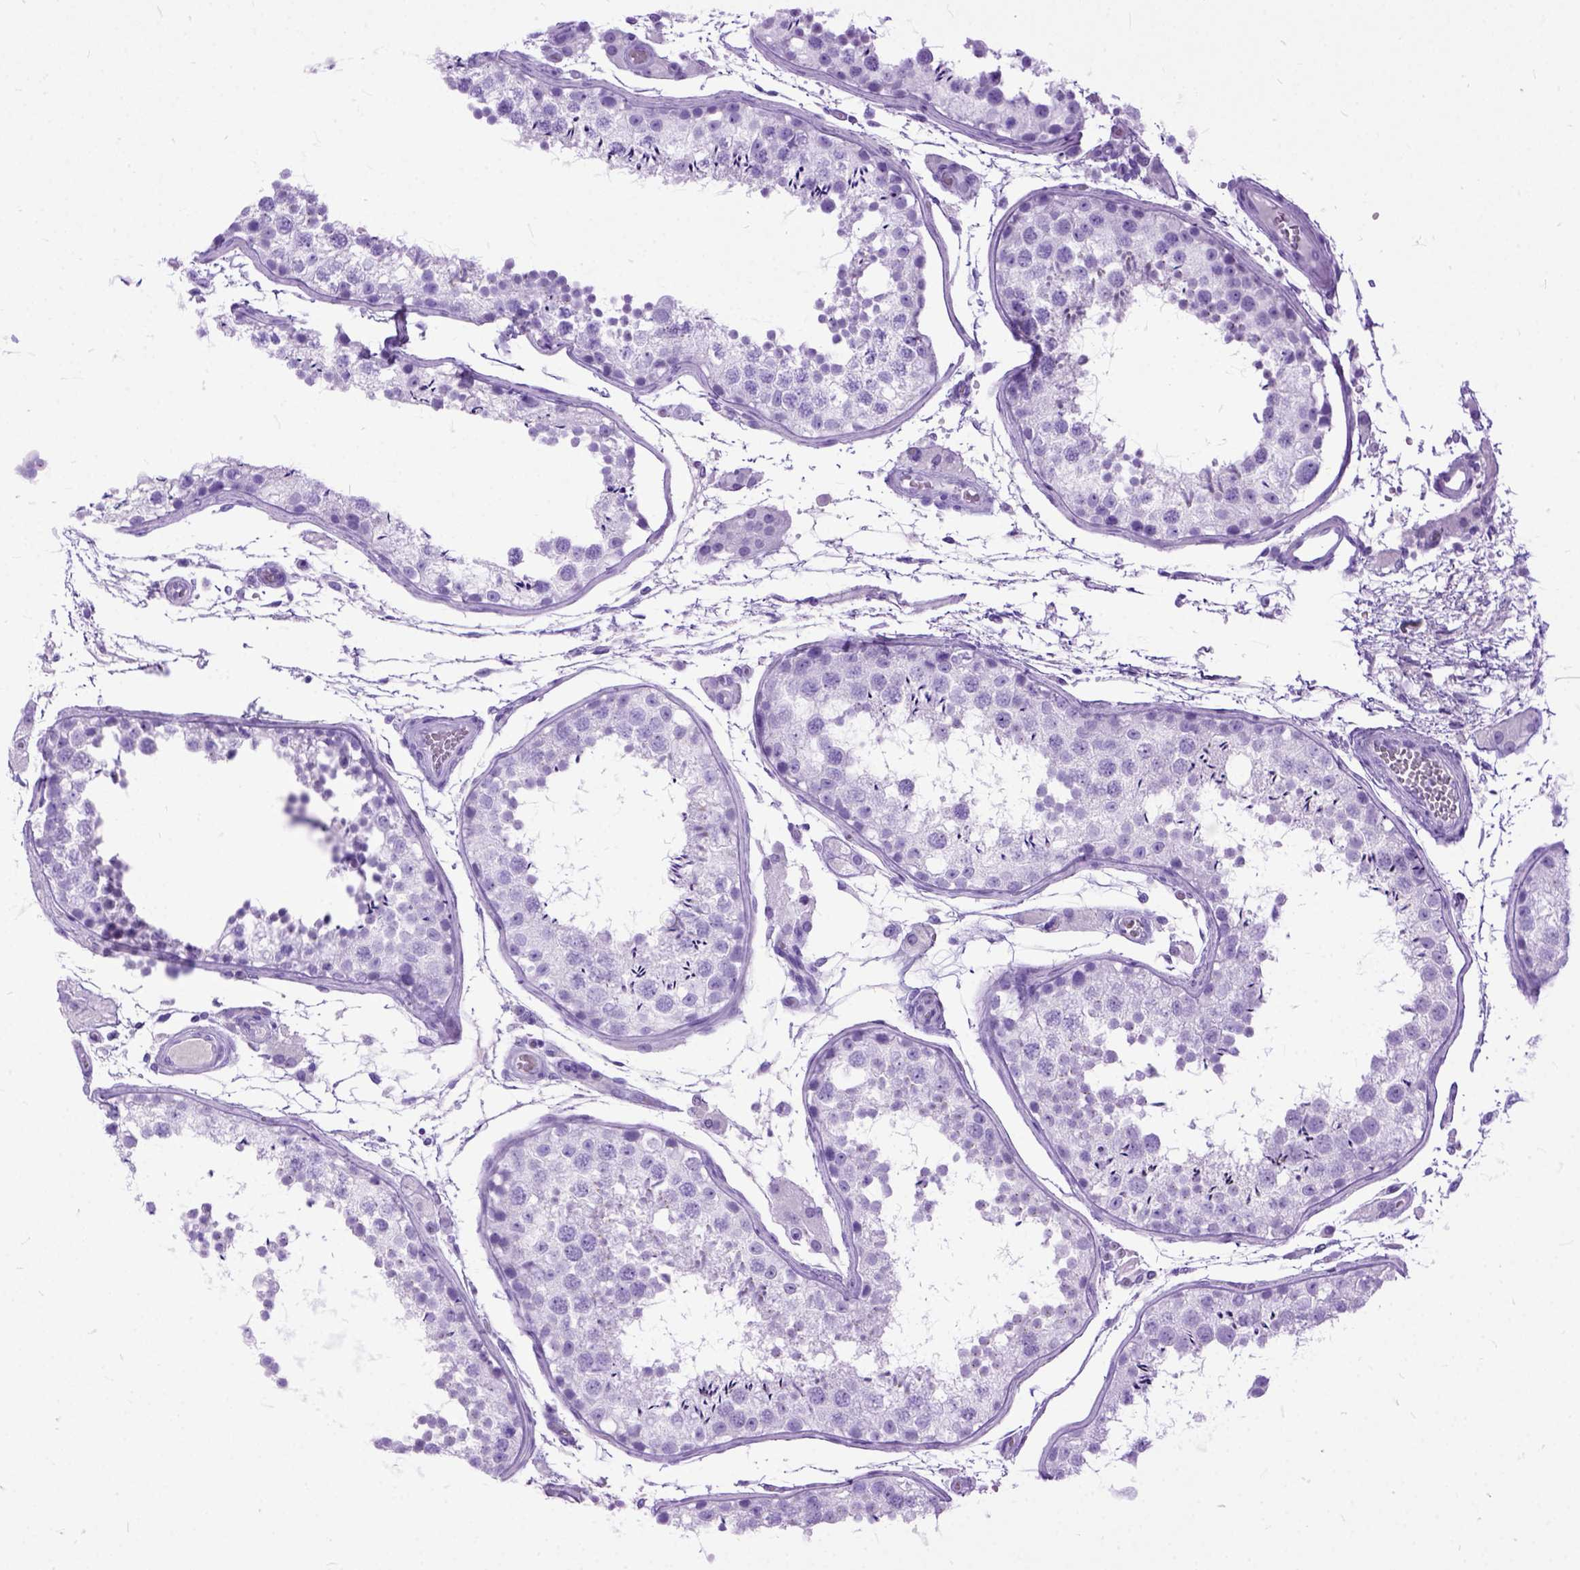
{"staining": {"intensity": "negative", "quantity": "none", "location": "none"}, "tissue": "testis", "cell_type": "Cells in seminiferous ducts", "image_type": "normal", "snomed": [{"axis": "morphology", "description": "Normal tissue, NOS"}, {"axis": "topography", "description": "Testis"}], "caption": "Cells in seminiferous ducts are negative for brown protein staining in unremarkable testis. (Immunohistochemistry, brightfield microscopy, high magnification).", "gene": "GNGT1", "patient": {"sex": "male", "age": 29}}